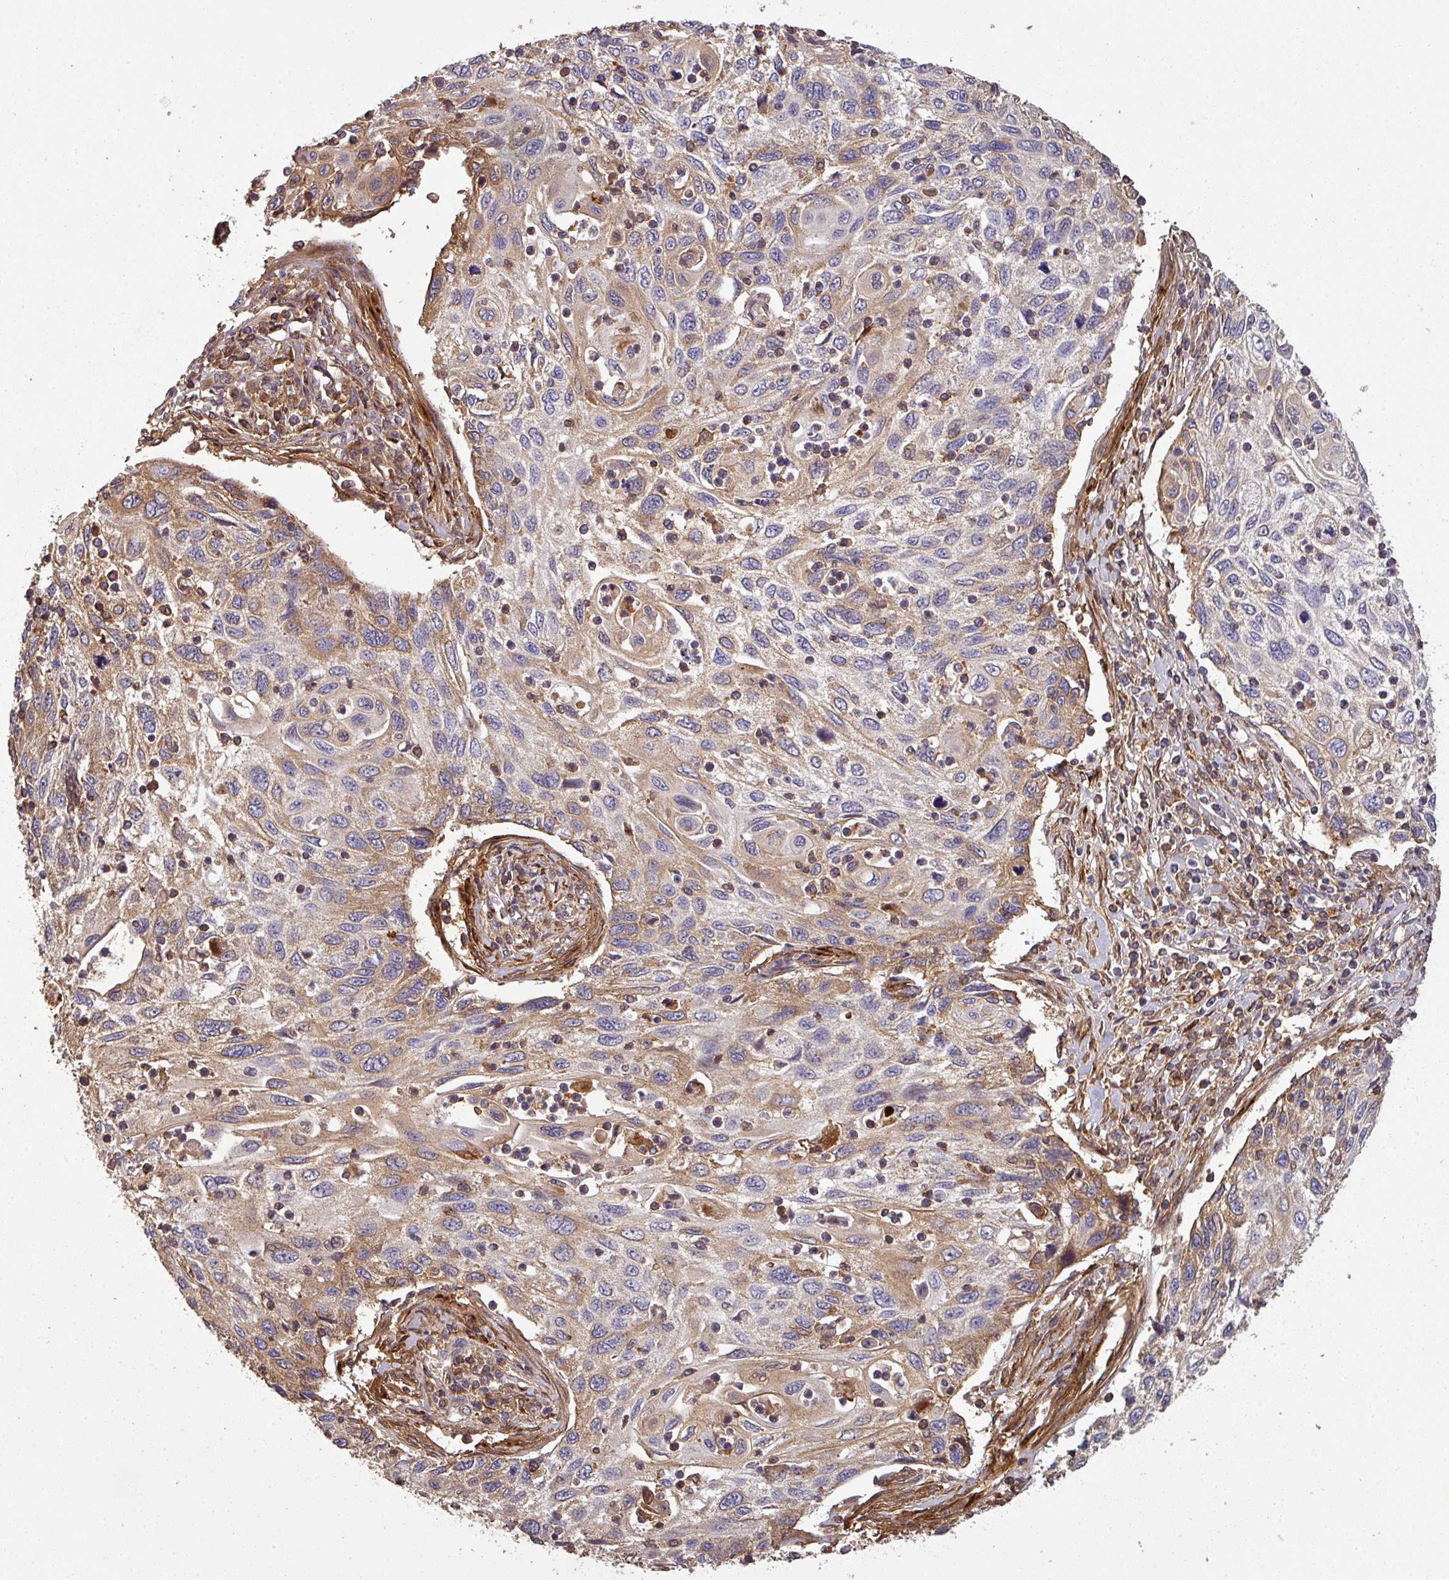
{"staining": {"intensity": "moderate", "quantity": "<25%", "location": "cytoplasmic/membranous"}, "tissue": "cervical cancer", "cell_type": "Tumor cells", "image_type": "cancer", "snomed": [{"axis": "morphology", "description": "Squamous cell carcinoma, NOS"}, {"axis": "topography", "description": "Cervix"}], "caption": "DAB immunohistochemical staining of human cervical squamous cell carcinoma shows moderate cytoplasmic/membranous protein positivity in approximately <25% of tumor cells.", "gene": "ISLR", "patient": {"sex": "female", "age": 70}}